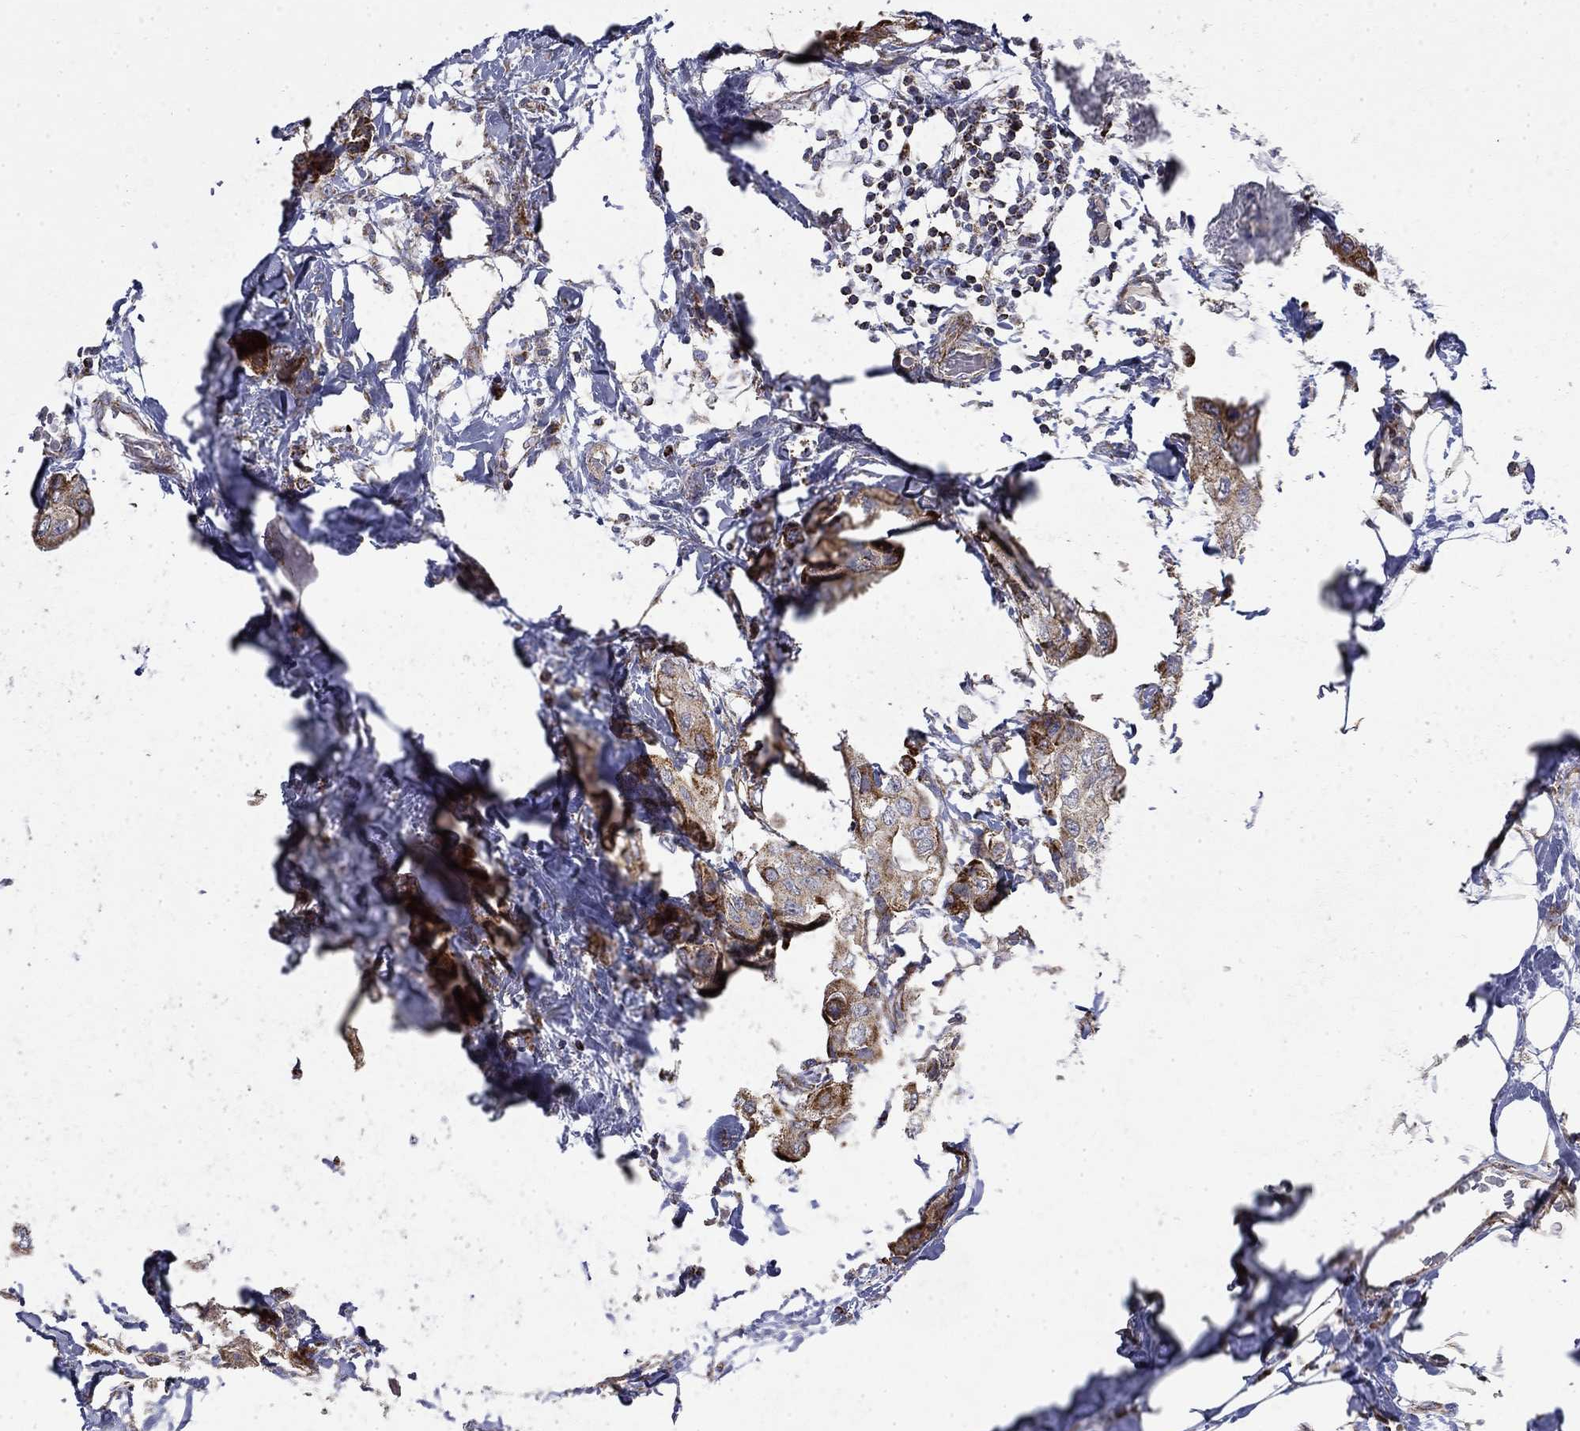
{"staining": {"intensity": "strong", "quantity": "25%-75%", "location": "cytoplasmic/membranous"}, "tissue": "breast cancer", "cell_type": "Tumor cells", "image_type": "cancer", "snomed": [{"axis": "morphology", "description": "Normal tissue, NOS"}, {"axis": "morphology", "description": "Duct carcinoma"}, {"axis": "topography", "description": "Breast"}], "caption": "Tumor cells exhibit high levels of strong cytoplasmic/membranous staining in approximately 25%-75% of cells in breast cancer (invasive ductal carcinoma).", "gene": "PCBP3", "patient": {"sex": "female", "age": 40}}